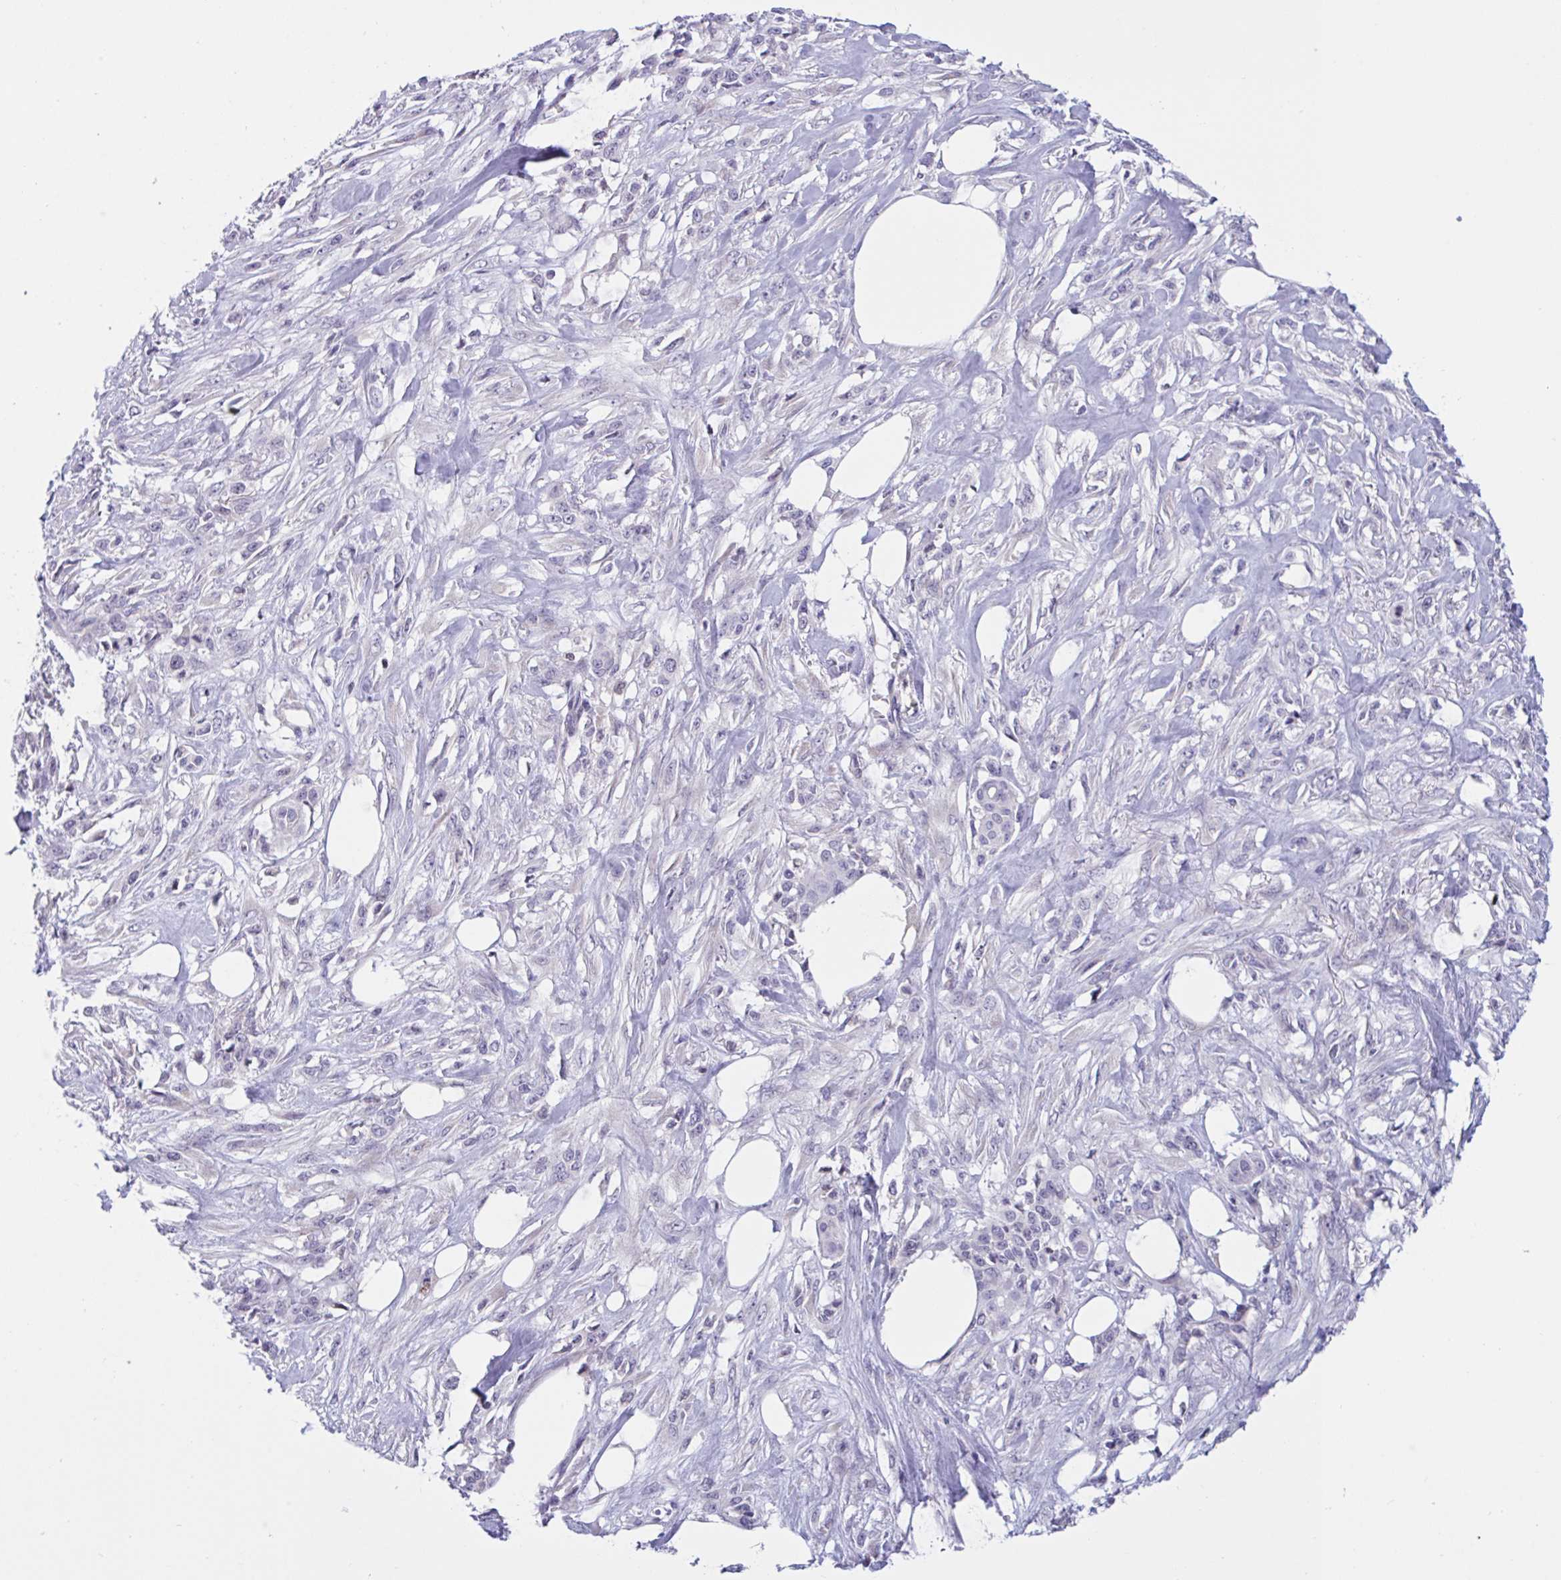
{"staining": {"intensity": "negative", "quantity": "none", "location": "none"}, "tissue": "skin cancer", "cell_type": "Tumor cells", "image_type": "cancer", "snomed": [{"axis": "morphology", "description": "Squamous cell carcinoma, NOS"}, {"axis": "topography", "description": "Skin"}], "caption": "Immunohistochemical staining of human skin cancer displays no significant expression in tumor cells.", "gene": "SNX11", "patient": {"sex": "female", "age": 59}}